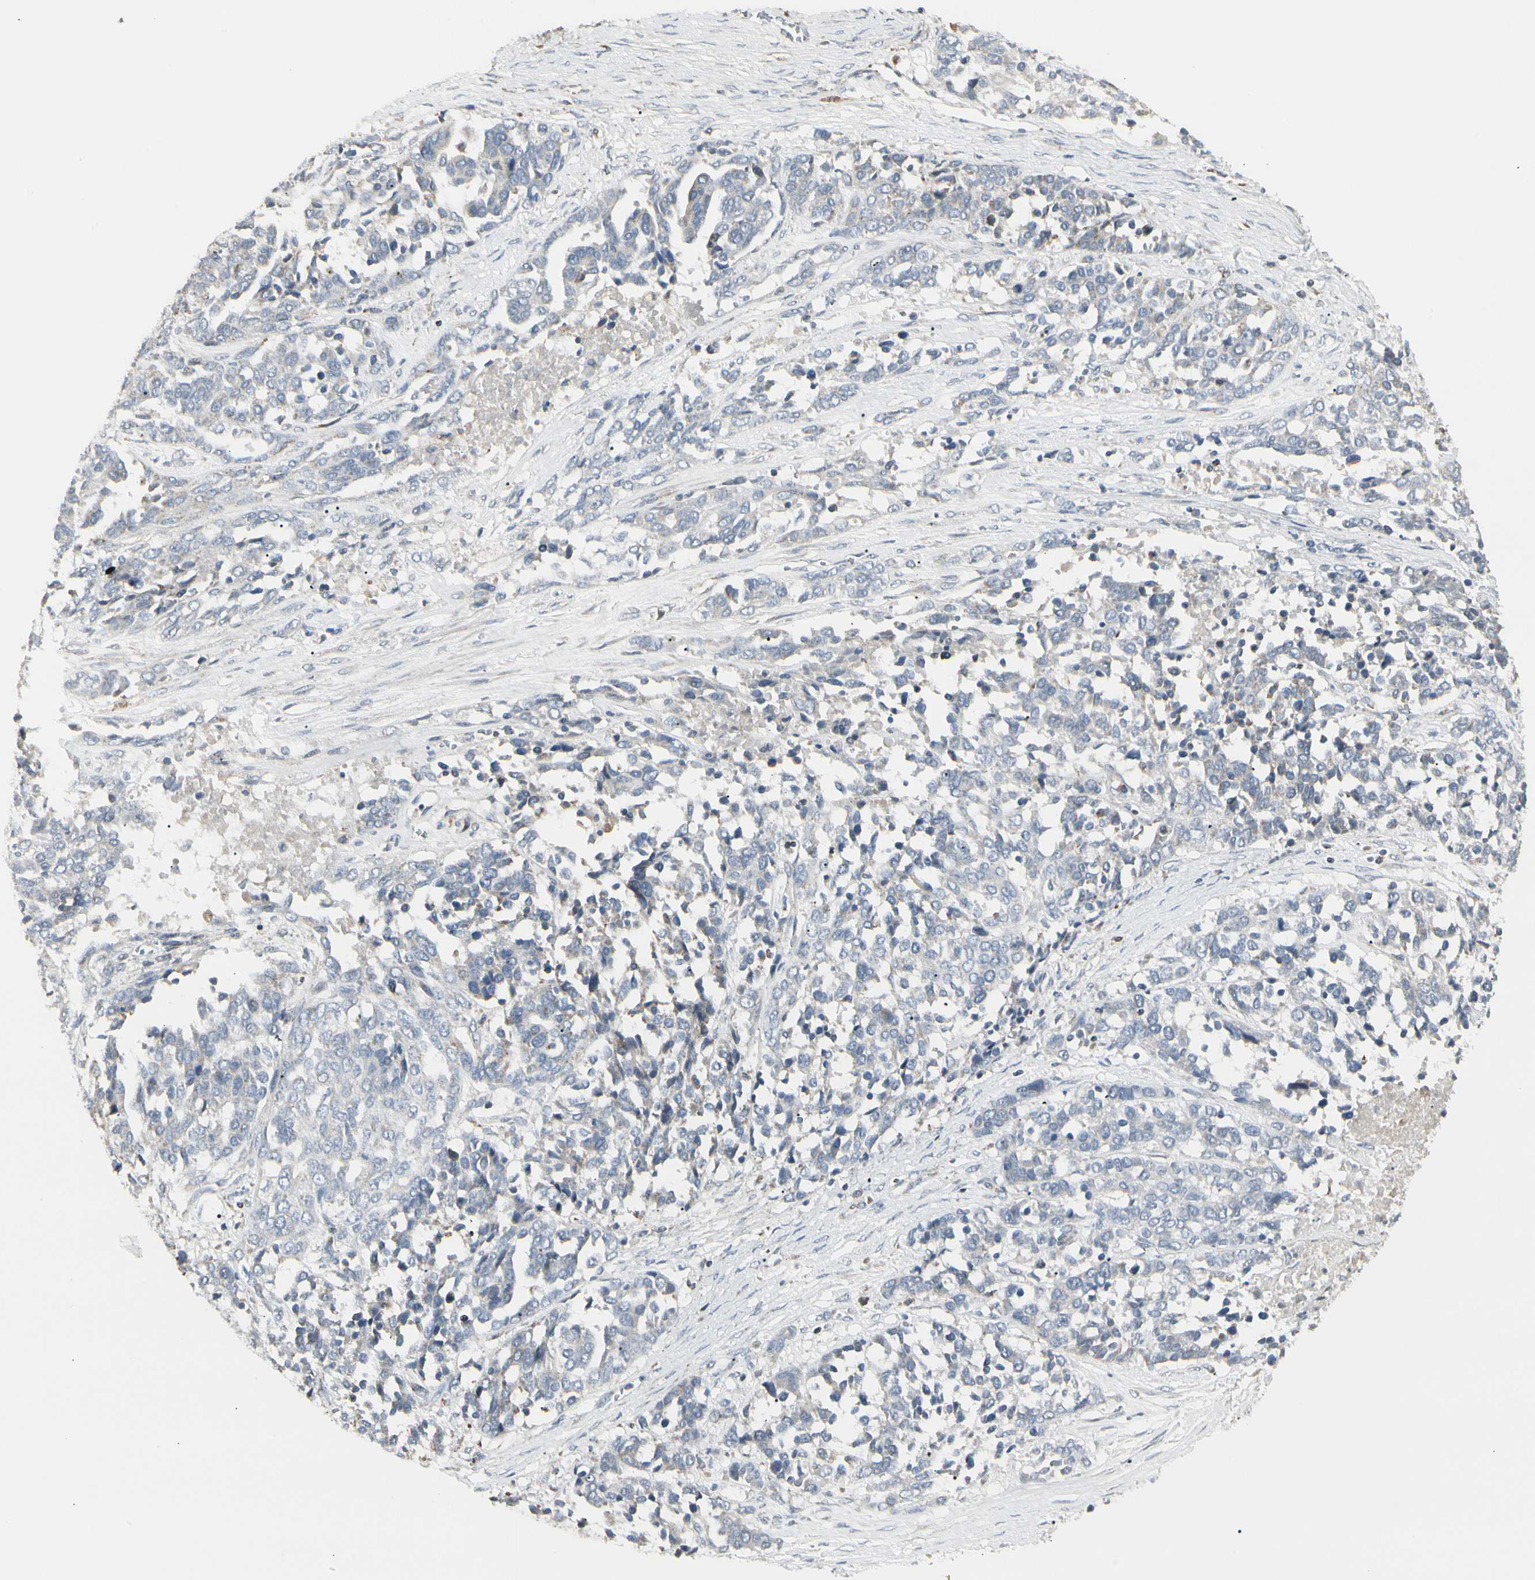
{"staining": {"intensity": "negative", "quantity": "none", "location": "none"}, "tissue": "ovarian cancer", "cell_type": "Tumor cells", "image_type": "cancer", "snomed": [{"axis": "morphology", "description": "Cystadenocarcinoma, serous, NOS"}, {"axis": "topography", "description": "Ovary"}], "caption": "Tumor cells are negative for brown protein staining in serous cystadenocarcinoma (ovarian).", "gene": "TMEM176A", "patient": {"sex": "female", "age": 44}}